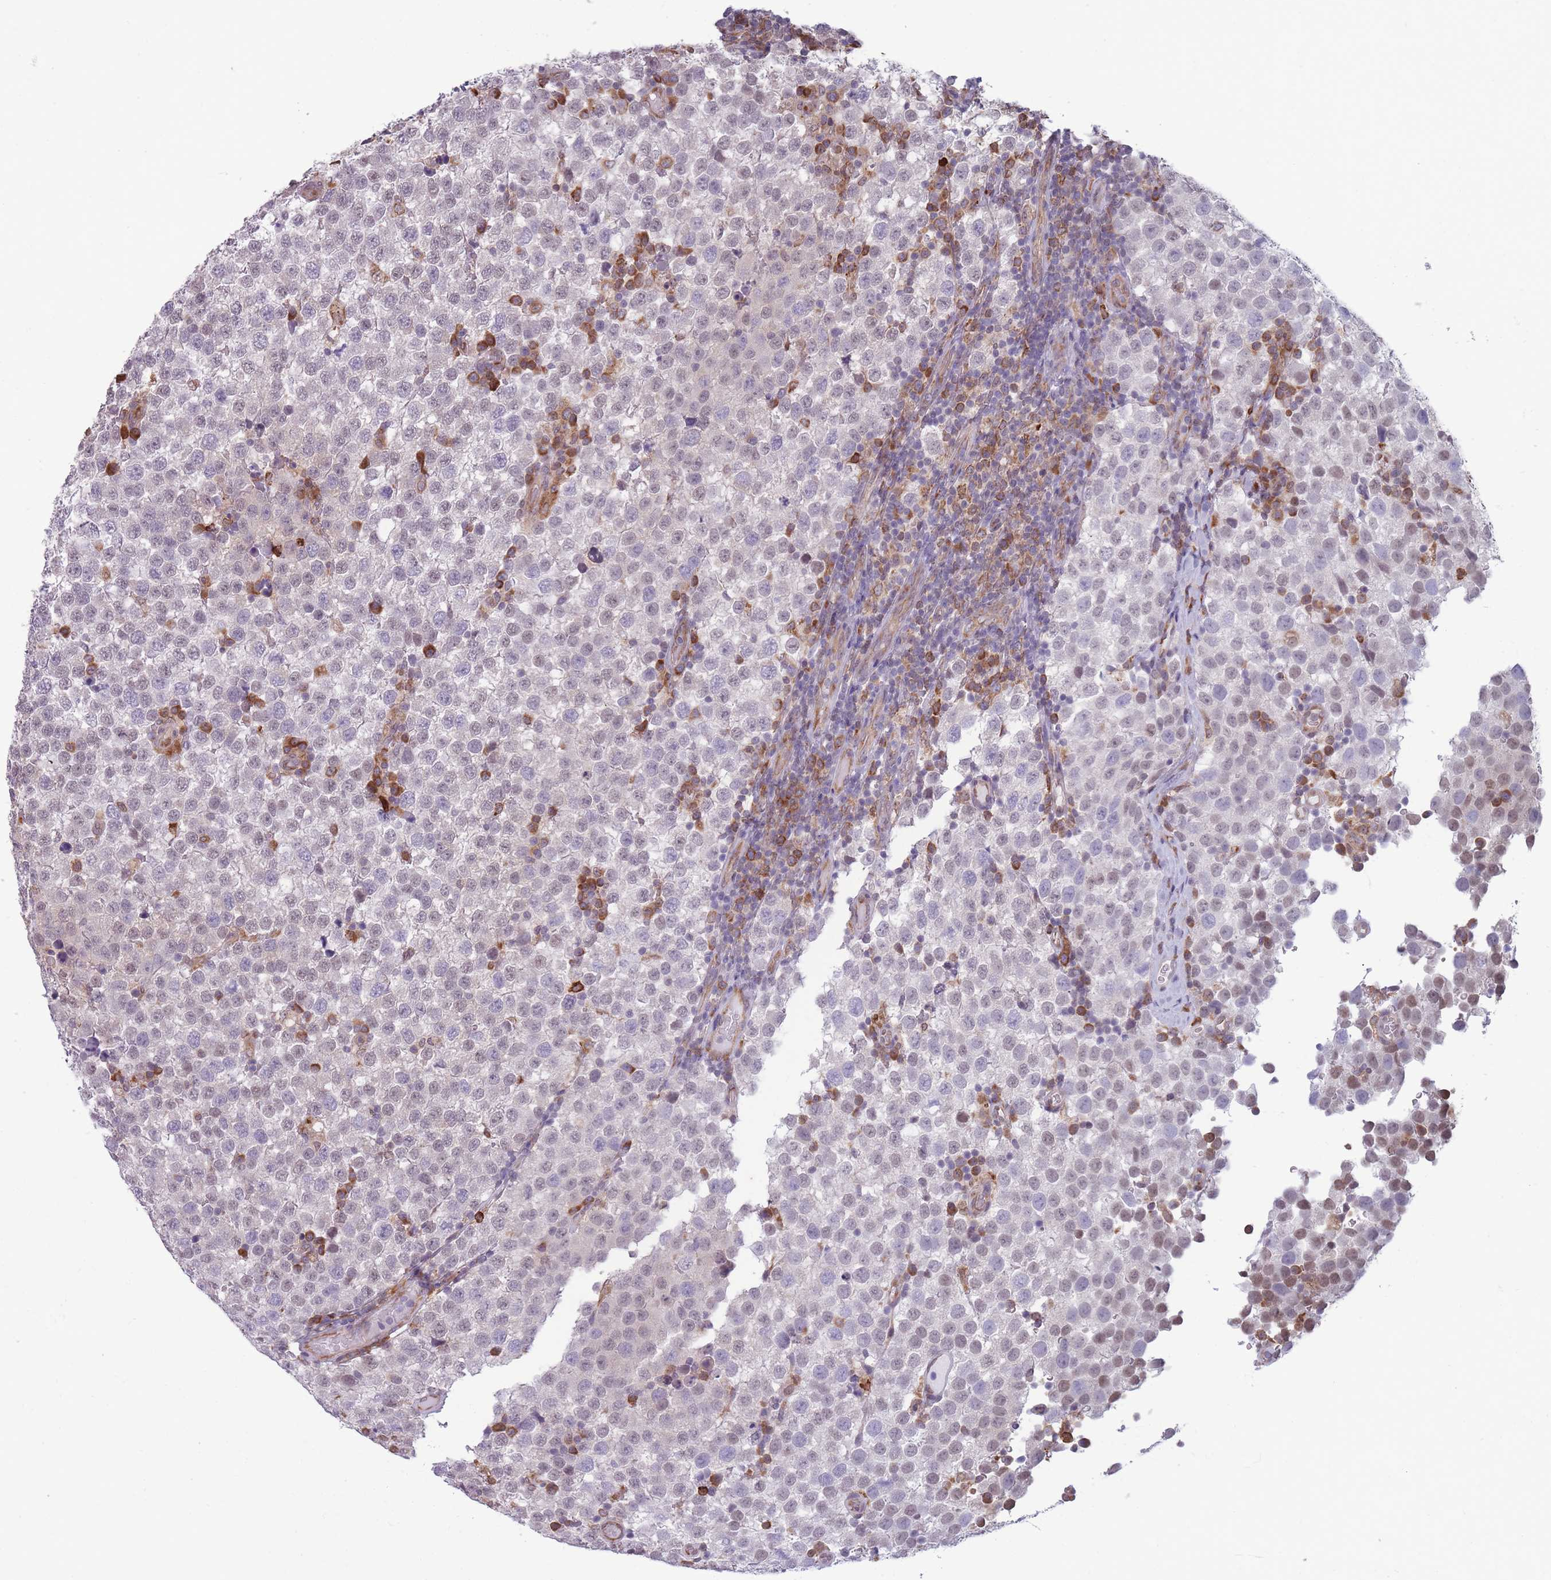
{"staining": {"intensity": "negative", "quantity": "none", "location": "none"}, "tissue": "testis cancer", "cell_type": "Tumor cells", "image_type": "cancer", "snomed": [{"axis": "morphology", "description": "Seminoma, NOS"}, {"axis": "topography", "description": "Testis"}], "caption": "This image is of testis seminoma stained with immunohistochemistry (IHC) to label a protein in brown with the nuclei are counter-stained blue. There is no staining in tumor cells.", "gene": "TMEM121", "patient": {"sex": "male", "age": 34}}